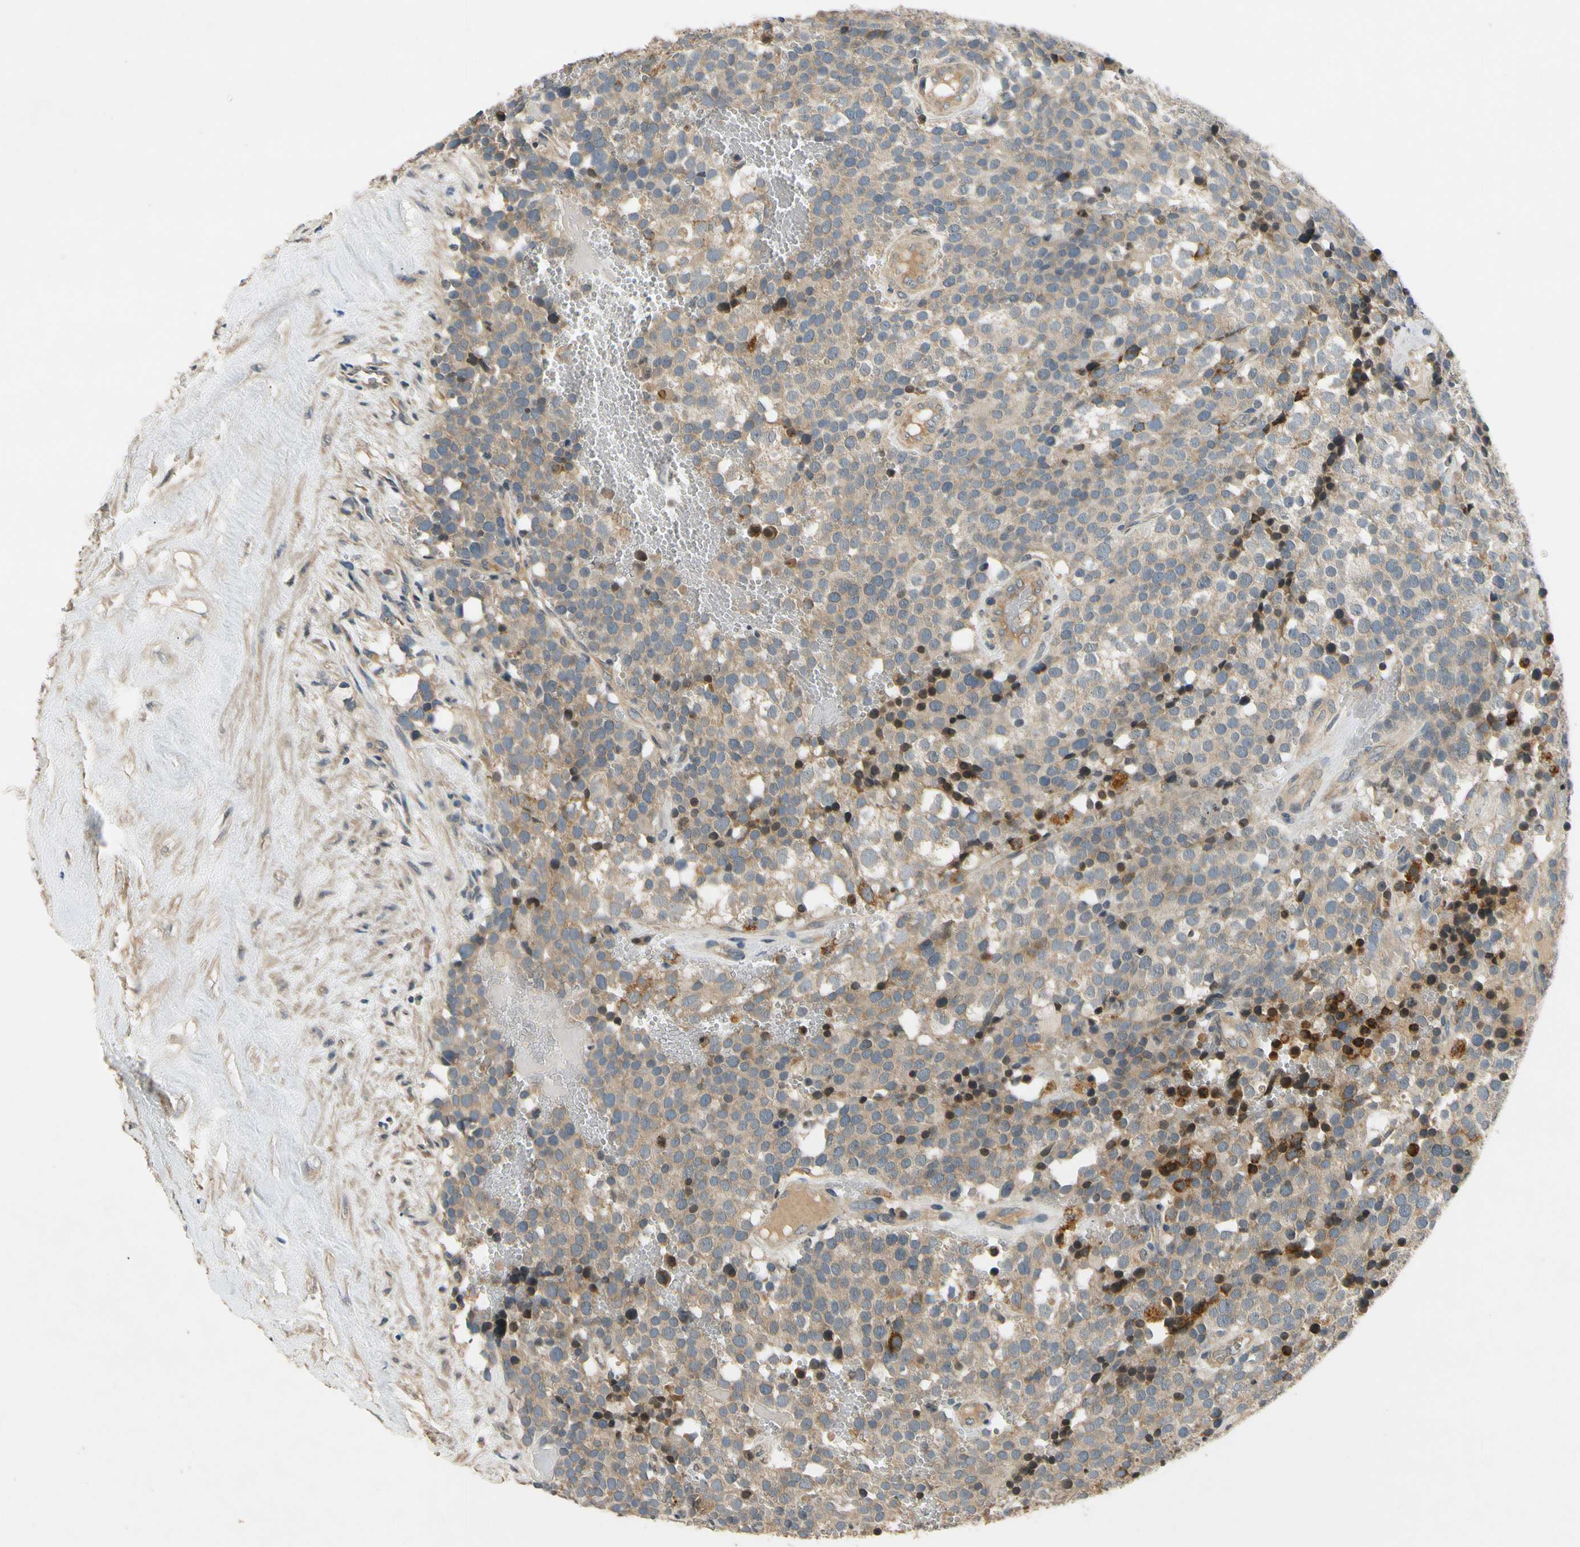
{"staining": {"intensity": "weak", "quantity": ">75%", "location": "cytoplasmic/membranous"}, "tissue": "testis cancer", "cell_type": "Tumor cells", "image_type": "cancer", "snomed": [{"axis": "morphology", "description": "Seminoma, NOS"}, {"axis": "topography", "description": "Testis"}], "caption": "Protein expression analysis of human seminoma (testis) reveals weak cytoplasmic/membranous staining in approximately >75% of tumor cells.", "gene": "ALKBH3", "patient": {"sex": "male", "age": 71}}